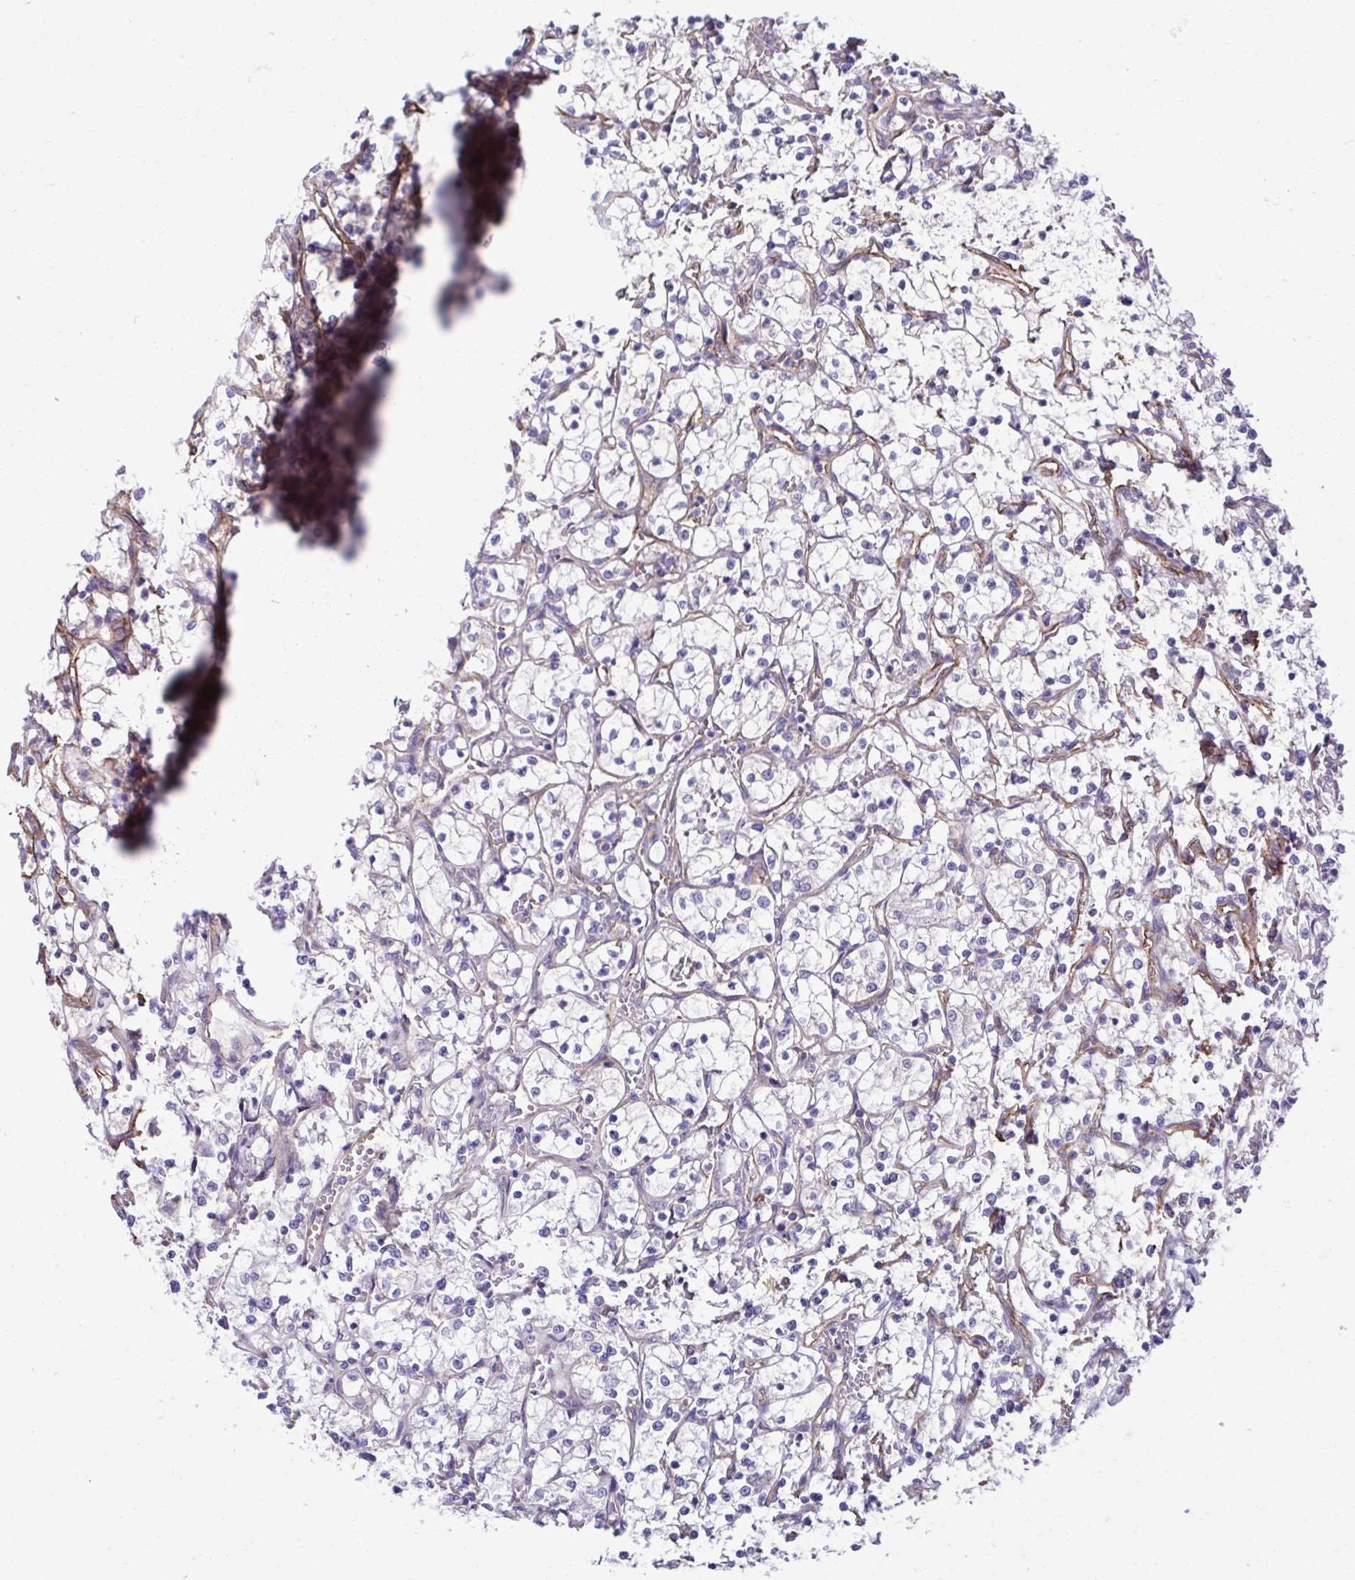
{"staining": {"intensity": "negative", "quantity": "none", "location": "none"}, "tissue": "renal cancer", "cell_type": "Tumor cells", "image_type": "cancer", "snomed": [{"axis": "morphology", "description": "Adenocarcinoma, NOS"}, {"axis": "topography", "description": "Kidney"}], "caption": "Renal cancer stained for a protein using IHC demonstrates no expression tumor cells.", "gene": "TRIM52", "patient": {"sex": "female", "age": 69}}